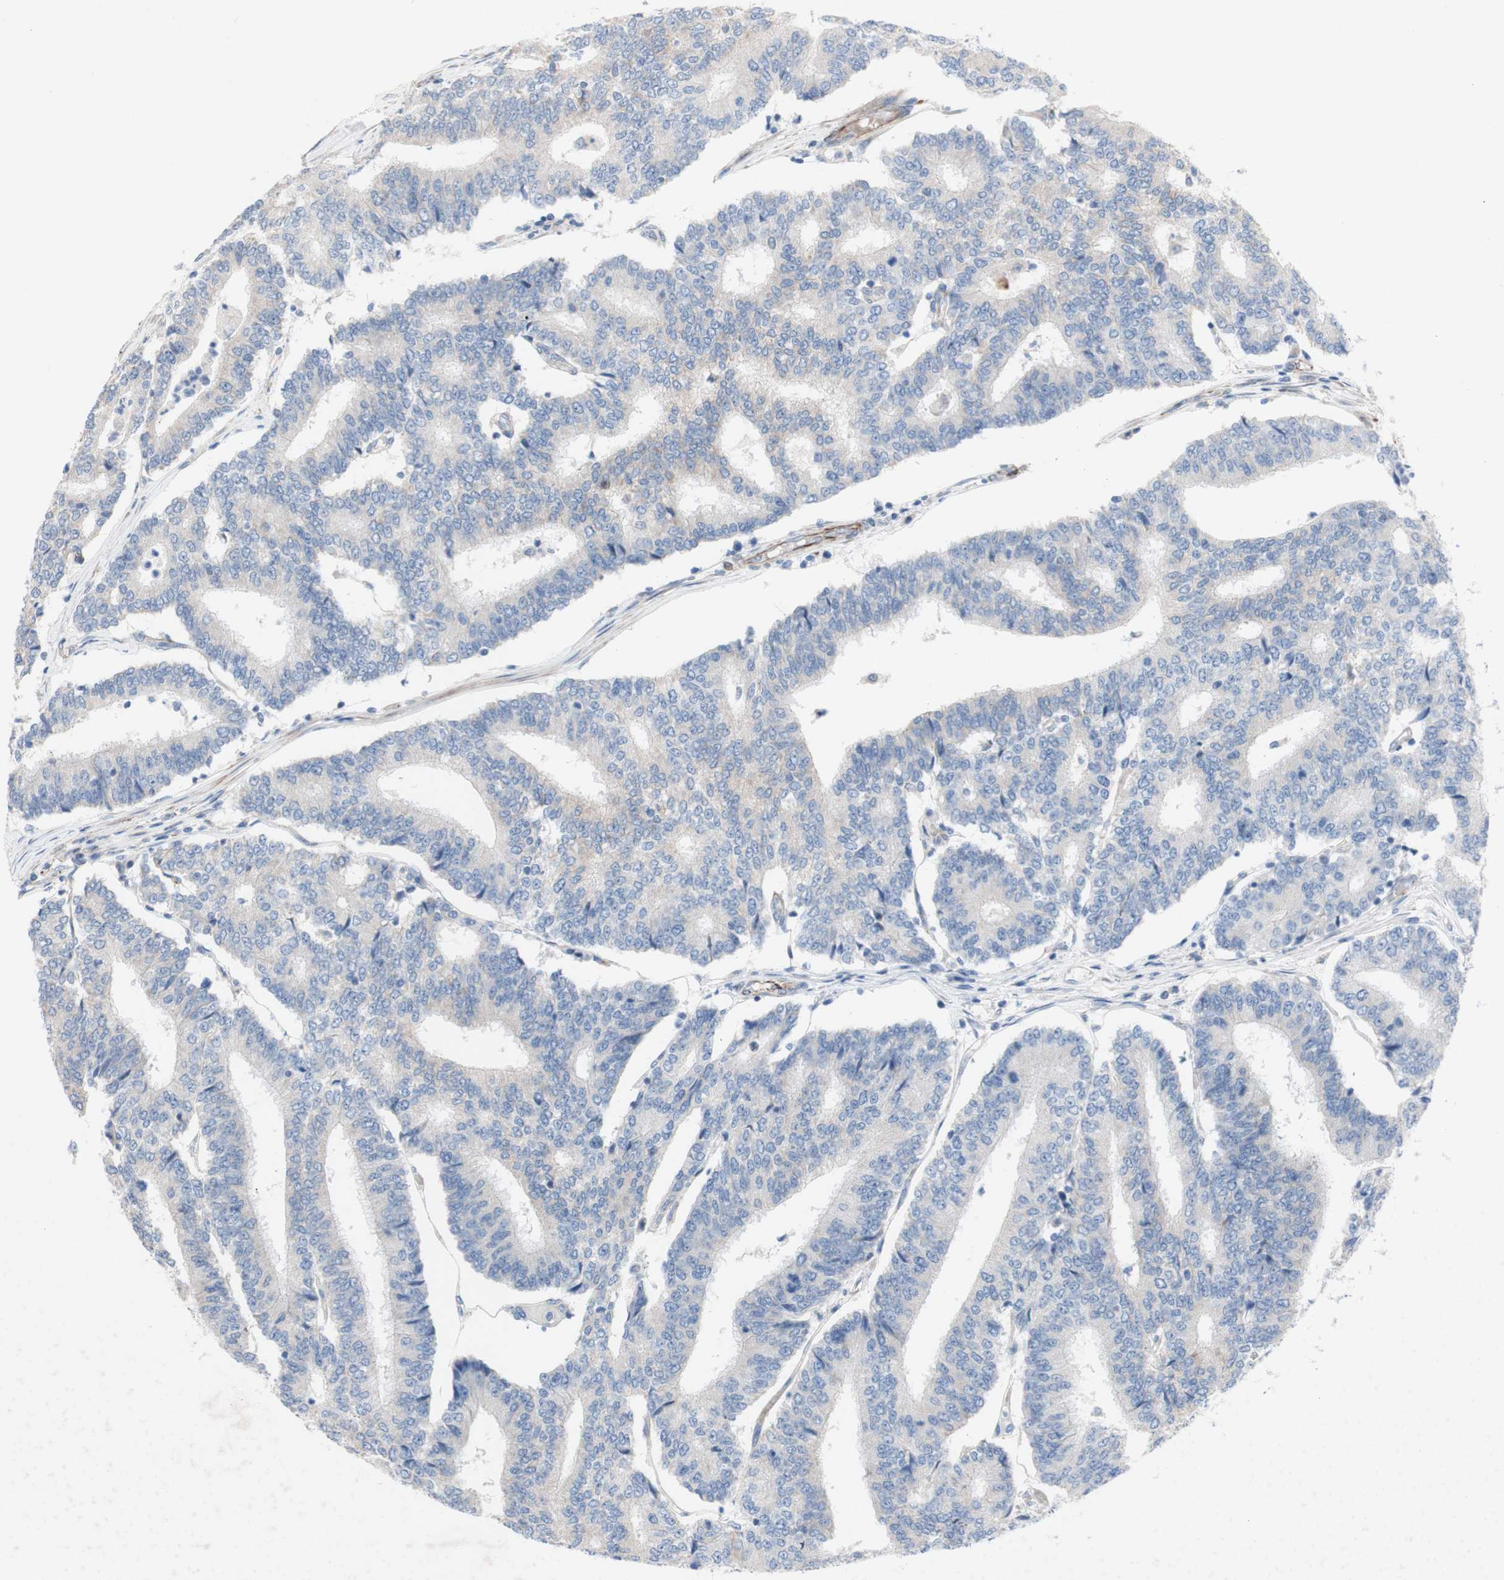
{"staining": {"intensity": "negative", "quantity": "none", "location": "none"}, "tissue": "prostate cancer", "cell_type": "Tumor cells", "image_type": "cancer", "snomed": [{"axis": "morphology", "description": "Normal tissue, NOS"}, {"axis": "morphology", "description": "Adenocarcinoma, High grade"}, {"axis": "topography", "description": "Prostate"}, {"axis": "topography", "description": "Seminal veicle"}], "caption": "The photomicrograph exhibits no staining of tumor cells in prostate cancer (adenocarcinoma (high-grade)).", "gene": "AGPAT5", "patient": {"sex": "male", "age": 55}}